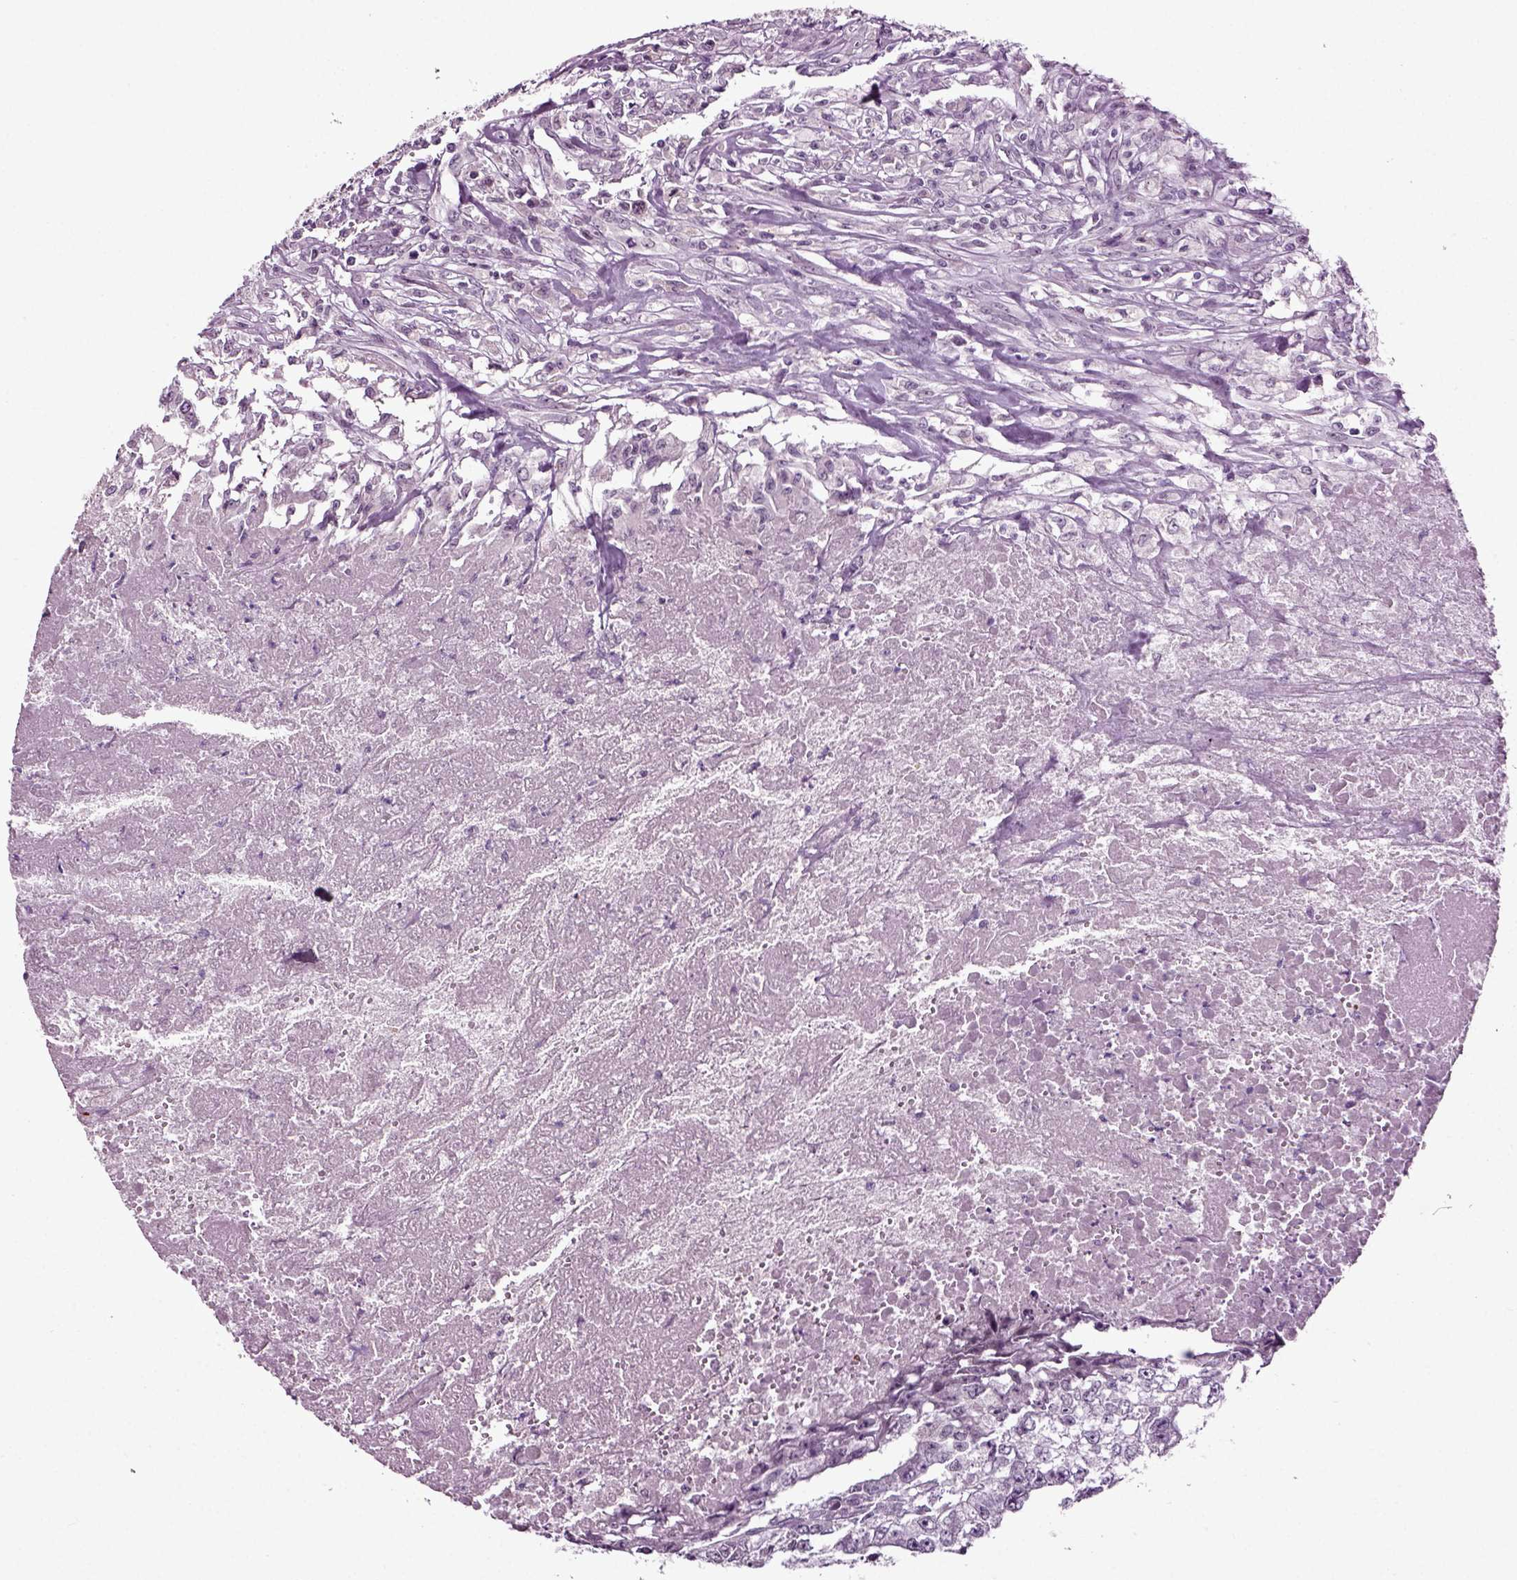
{"staining": {"intensity": "negative", "quantity": "none", "location": "none"}, "tissue": "testis cancer", "cell_type": "Tumor cells", "image_type": "cancer", "snomed": [{"axis": "morphology", "description": "Carcinoma, Embryonal, NOS"}, {"axis": "morphology", "description": "Teratoma, malignant, NOS"}, {"axis": "topography", "description": "Testis"}], "caption": "Immunohistochemistry (IHC) image of neoplastic tissue: human embryonal carcinoma (testis) stained with DAB (3,3'-diaminobenzidine) shows no significant protein staining in tumor cells.", "gene": "SPATA17", "patient": {"sex": "male", "age": 24}}